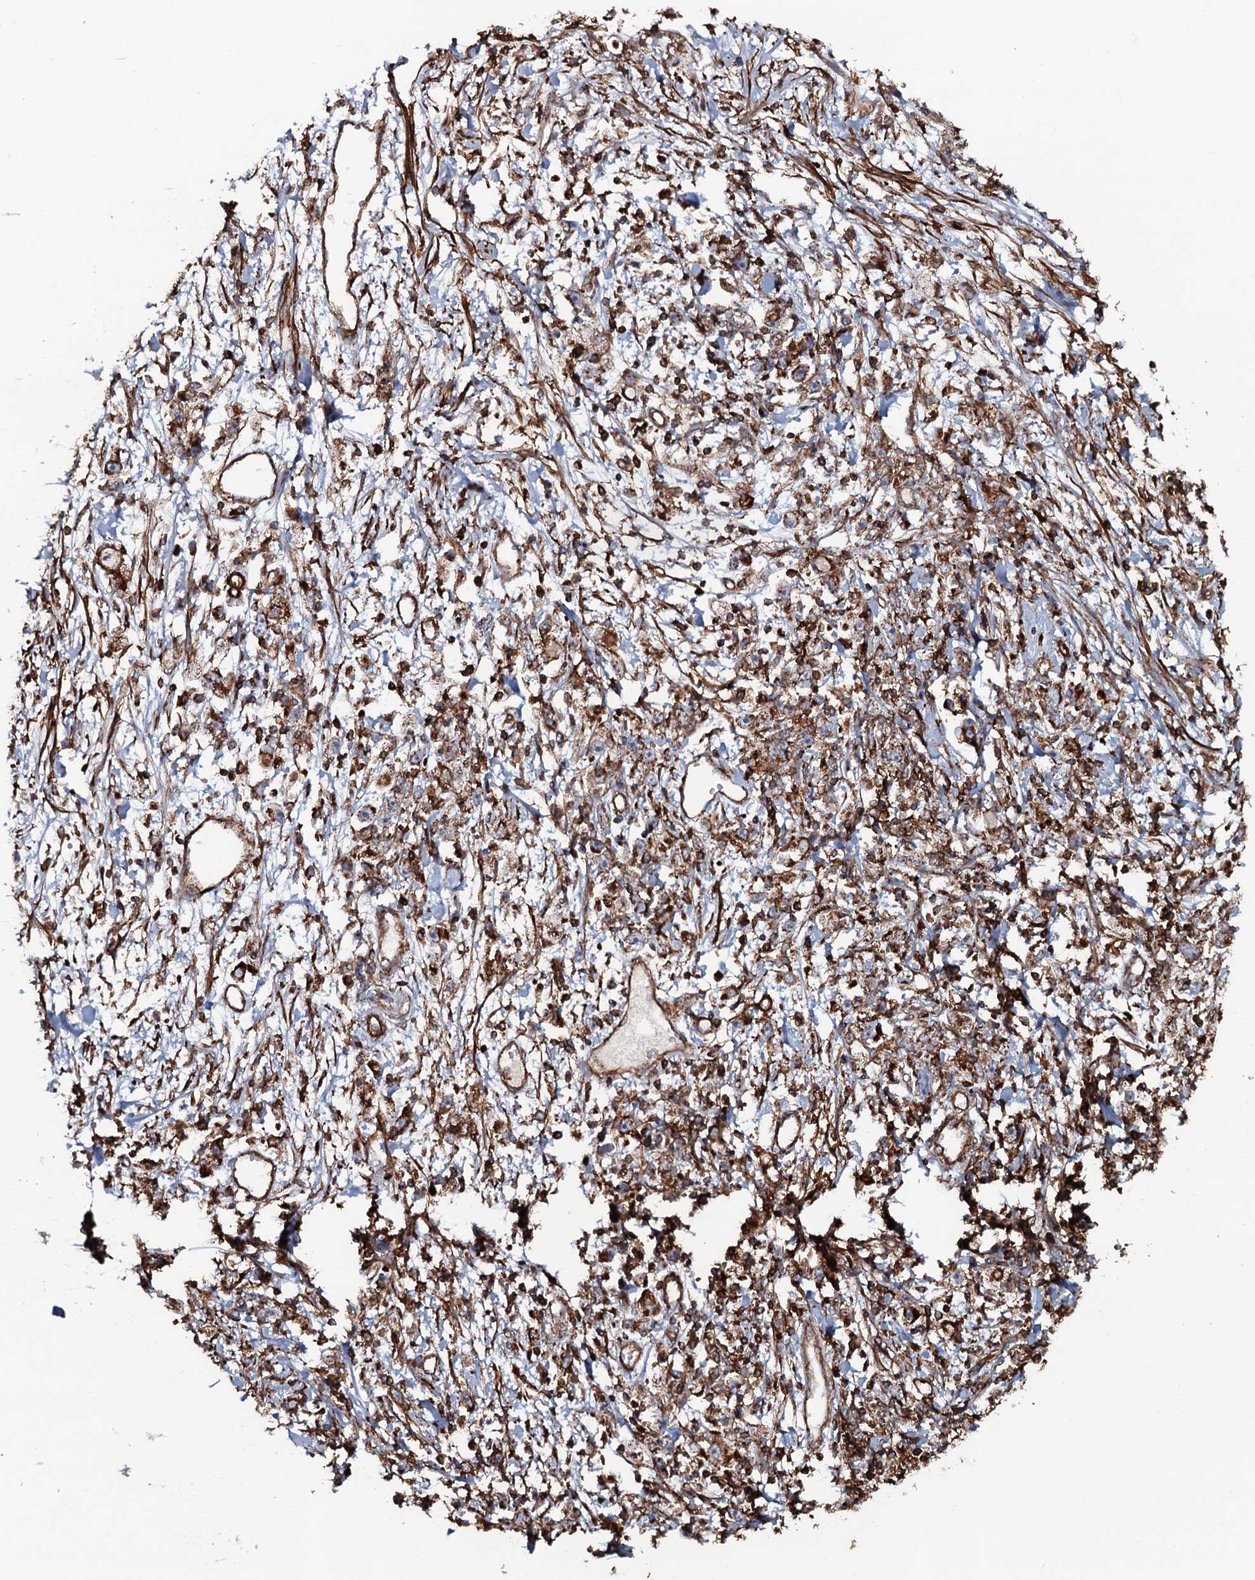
{"staining": {"intensity": "moderate", "quantity": ">75%", "location": "cytoplasmic/membranous"}, "tissue": "stomach cancer", "cell_type": "Tumor cells", "image_type": "cancer", "snomed": [{"axis": "morphology", "description": "Adenocarcinoma, NOS"}, {"axis": "topography", "description": "Stomach"}], "caption": "High-power microscopy captured an immunohistochemistry histopathology image of stomach cancer, revealing moderate cytoplasmic/membranous staining in approximately >75% of tumor cells.", "gene": "VWA8", "patient": {"sex": "female", "age": 59}}